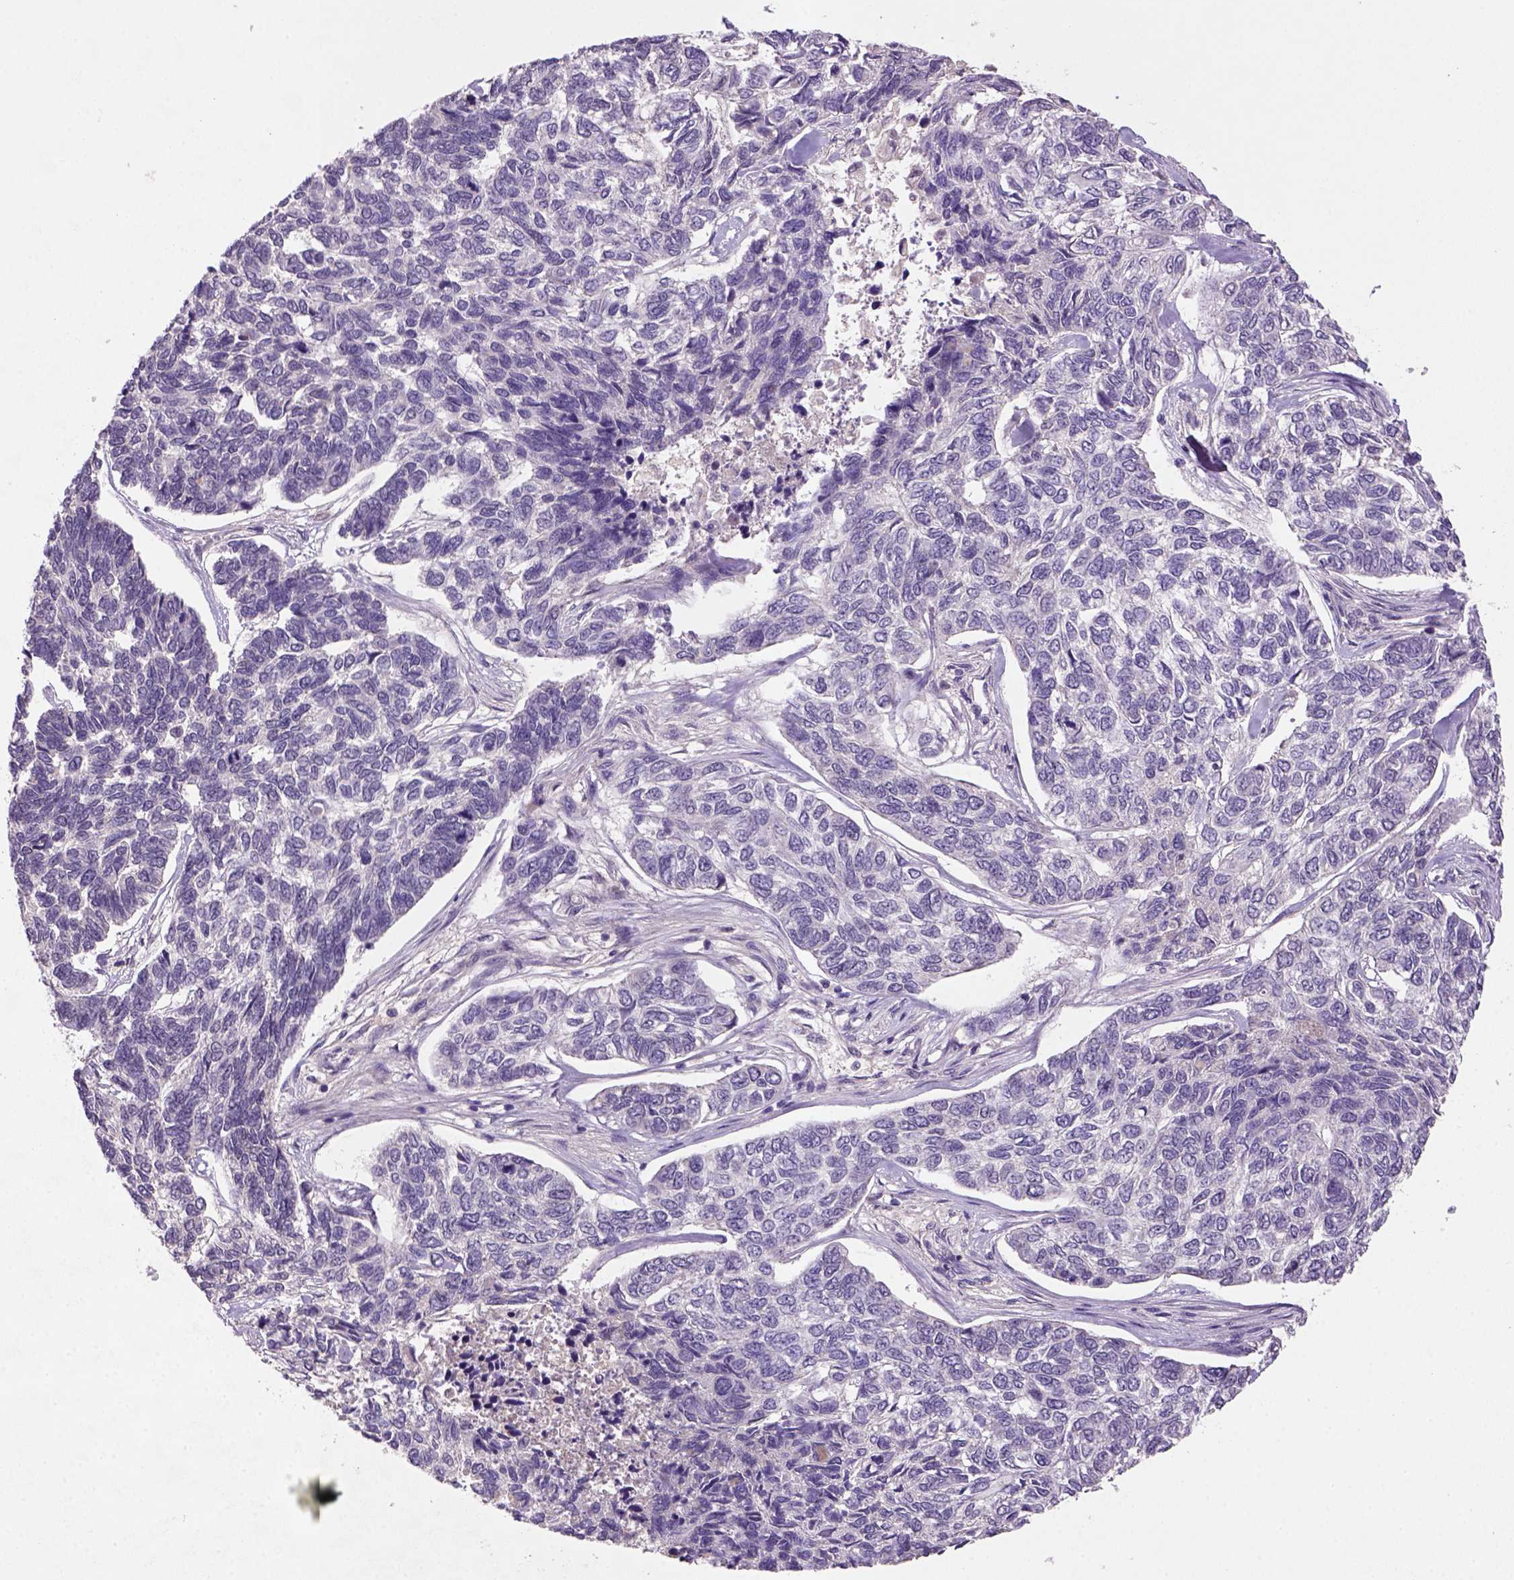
{"staining": {"intensity": "negative", "quantity": "none", "location": "none"}, "tissue": "skin cancer", "cell_type": "Tumor cells", "image_type": "cancer", "snomed": [{"axis": "morphology", "description": "Basal cell carcinoma"}, {"axis": "topography", "description": "Skin"}], "caption": "Immunohistochemistry micrograph of neoplastic tissue: skin cancer stained with DAB shows no significant protein expression in tumor cells.", "gene": "NLGN2", "patient": {"sex": "female", "age": 65}}